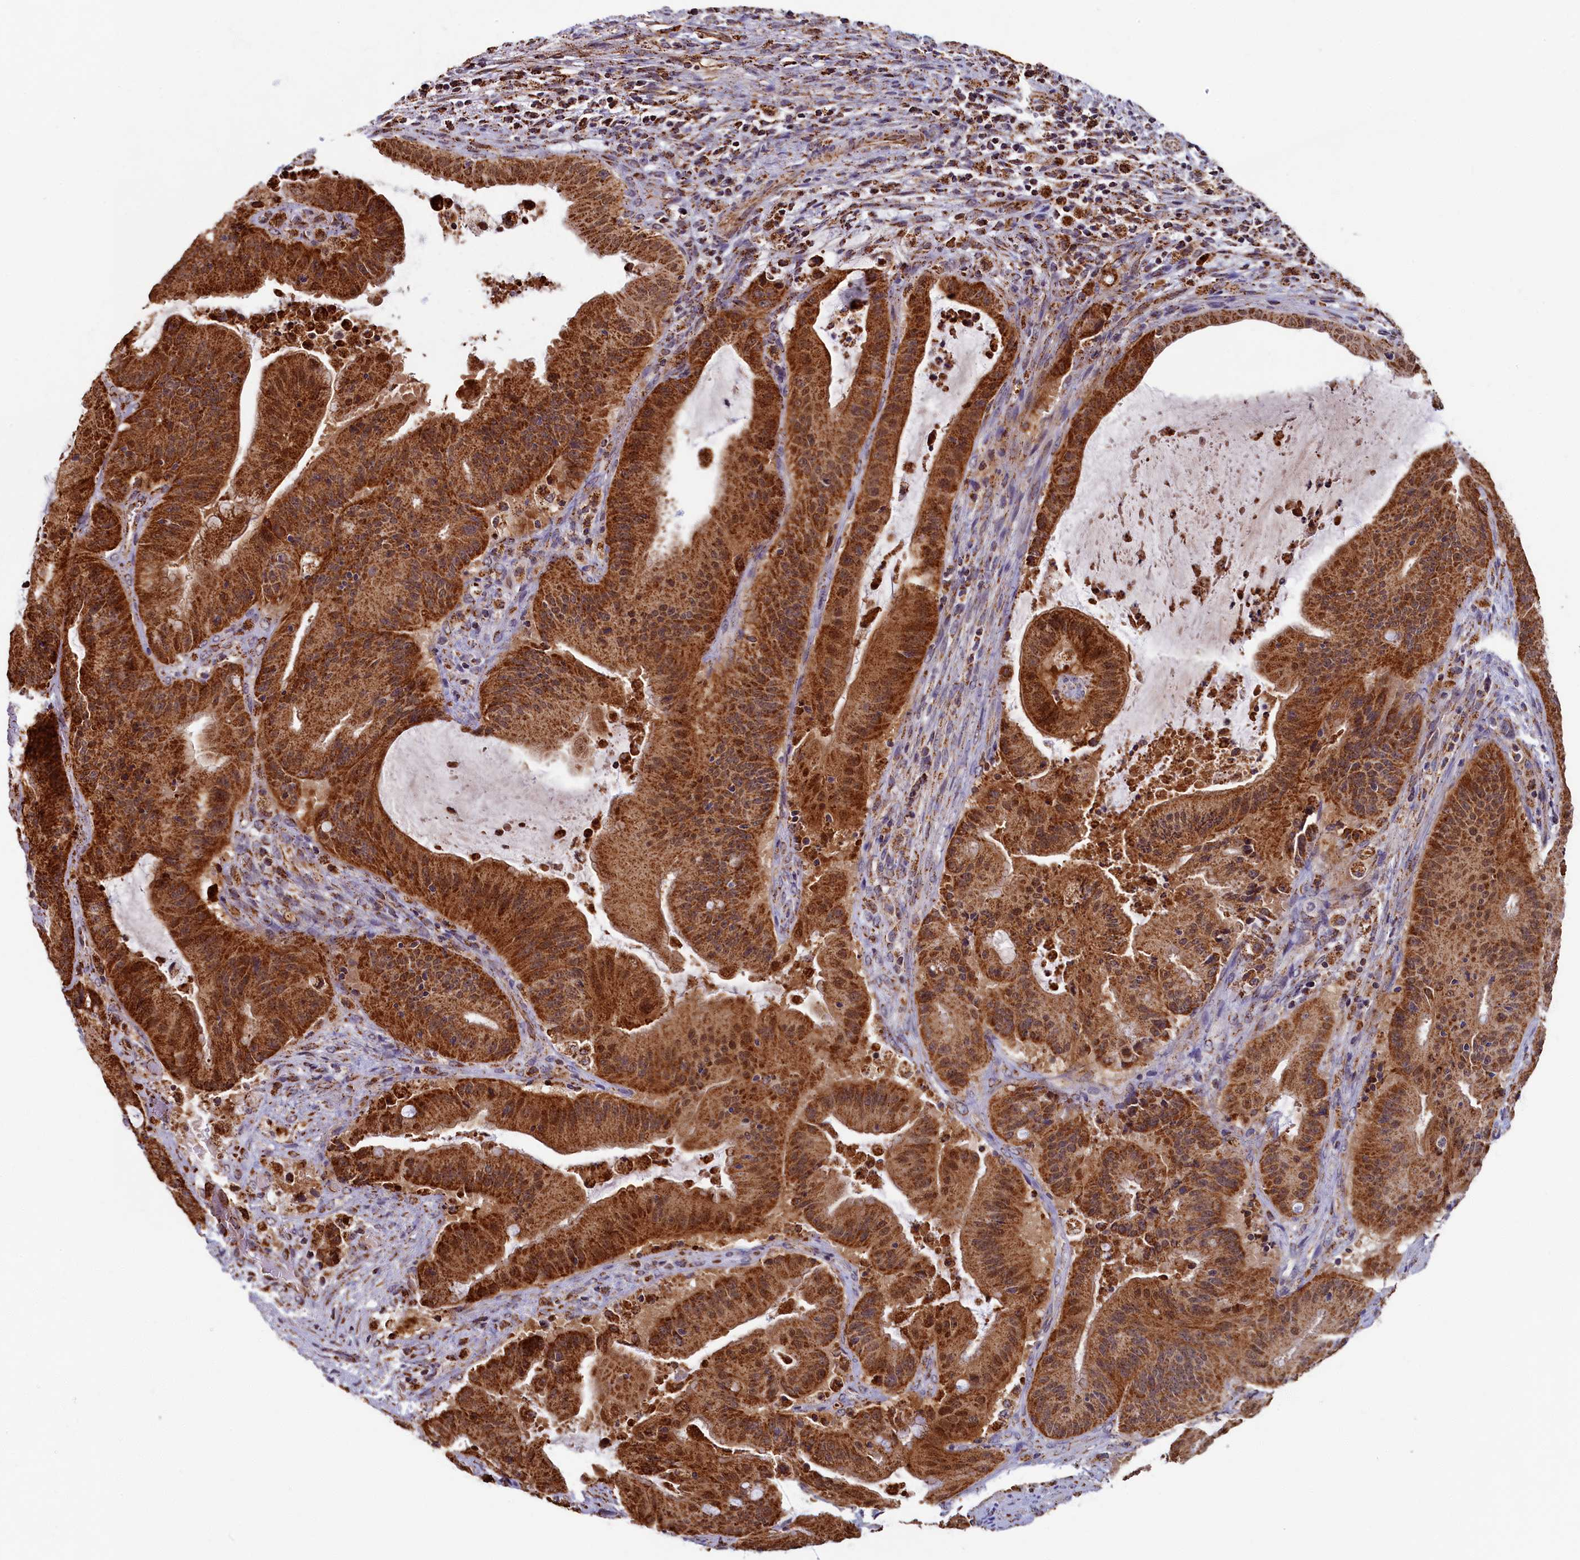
{"staining": {"intensity": "strong", "quantity": ">75%", "location": "cytoplasmic/membranous,nuclear"}, "tissue": "liver cancer", "cell_type": "Tumor cells", "image_type": "cancer", "snomed": [{"axis": "morphology", "description": "Normal tissue, NOS"}, {"axis": "morphology", "description": "Cholangiocarcinoma"}, {"axis": "topography", "description": "Liver"}, {"axis": "topography", "description": "Peripheral nerve tissue"}], "caption": "This is a micrograph of immunohistochemistry staining of liver cholangiocarcinoma, which shows strong positivity in the cytoplasmic/membranous and nuclear of tumor cells.", "gene": "SPR", "patient": {"sex": "female", "age": 73}}